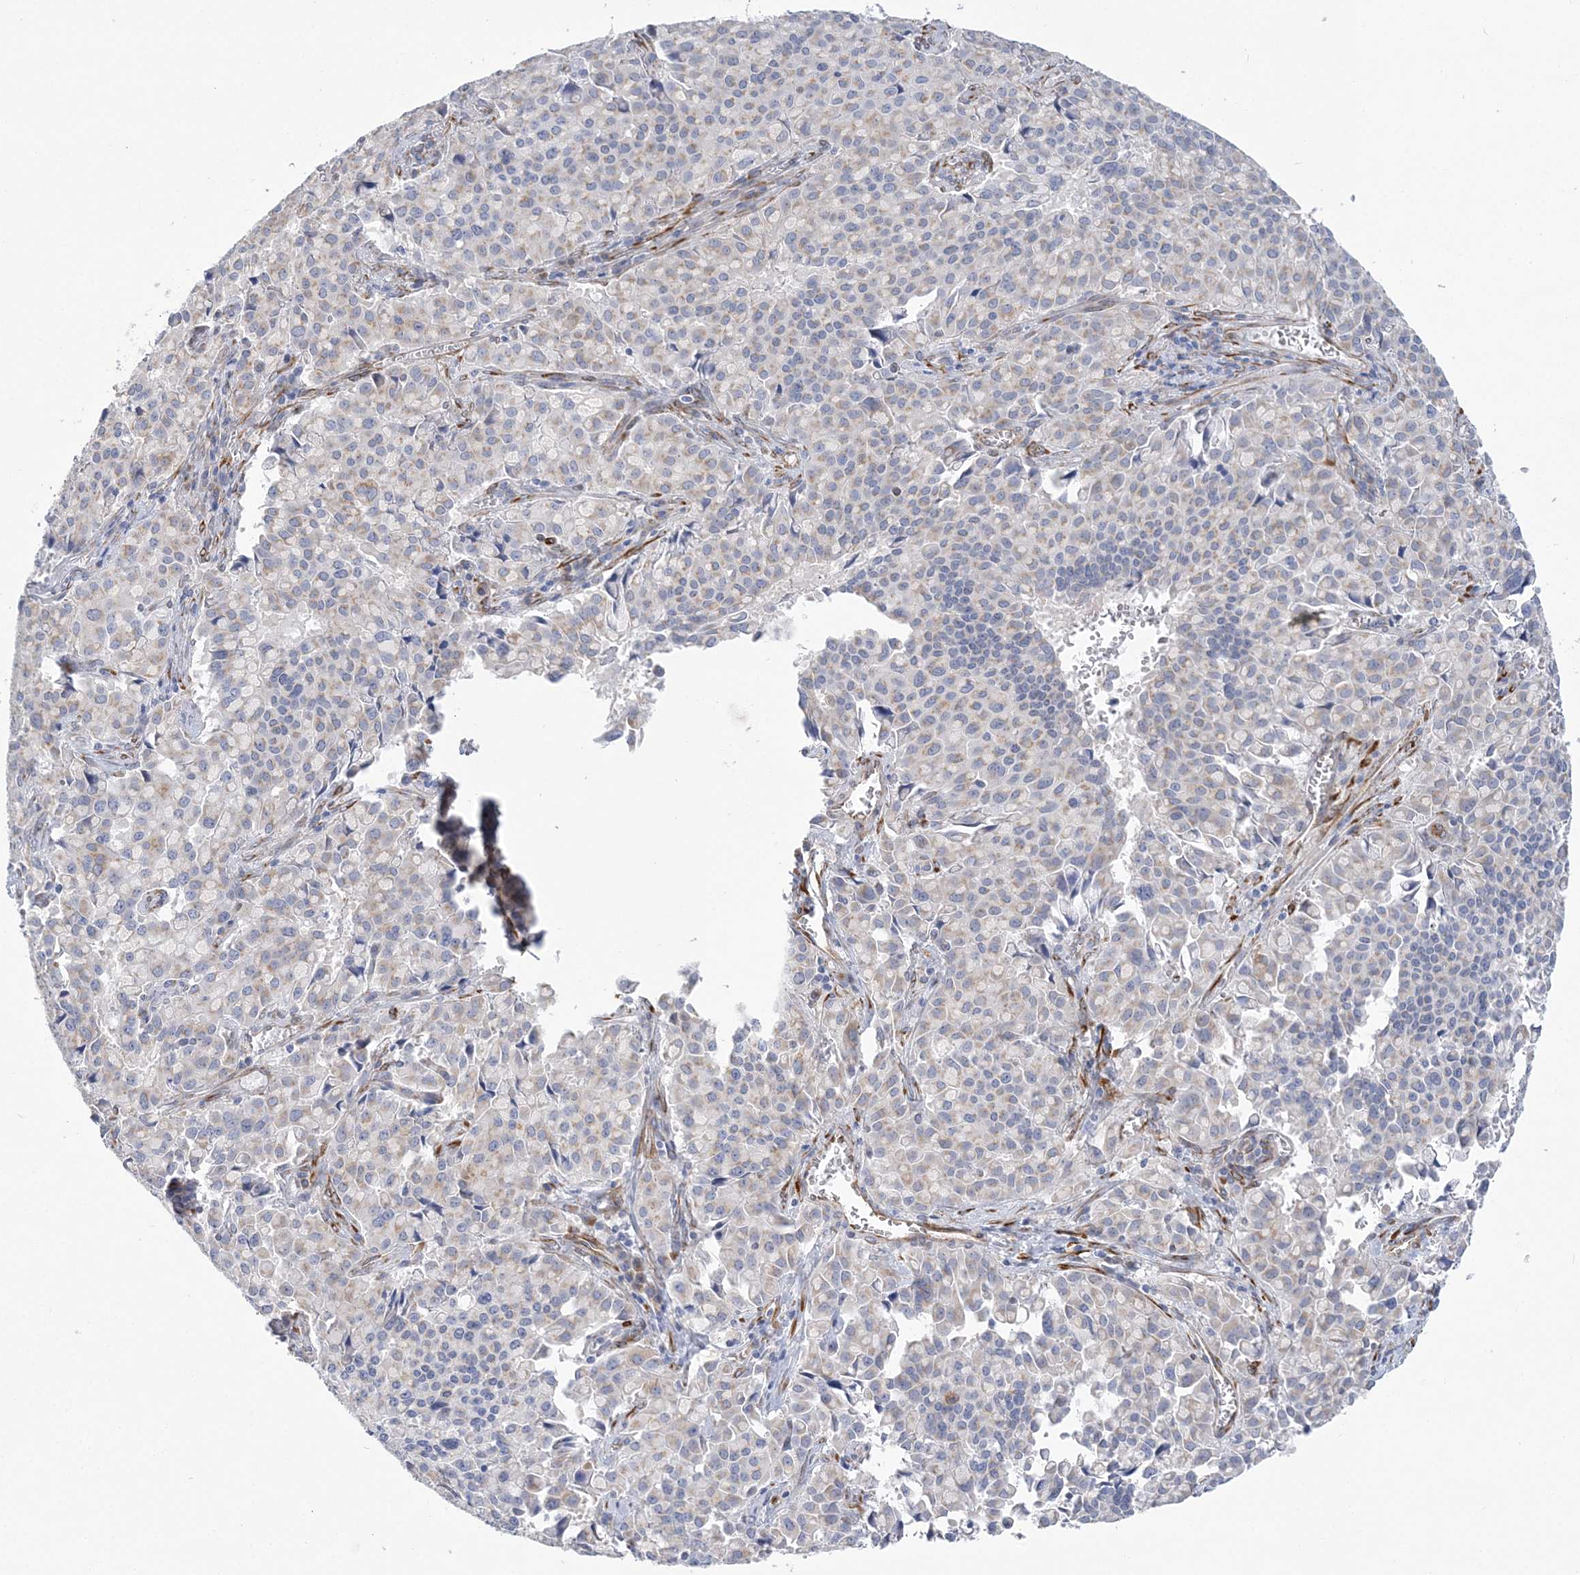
{"staining": {"intensity": "weak", "quantity": "<25%", "location": "cytoplasmic/membranous"}, "tissue": "pancreatic cancer", "cell_type": "Tumor cells", "image_type": "cancer", "snomed": [{"axis": "morphology", "description": "Adenocarcinoma, NOS"}, {"axis": "topography", "description": "Pancreas"}], "caption": "This is a photomicrograph of immunohistochemistry (IHC) staining of pancreatic cancer (adenocarcinoma), which shows no expression in tumor cells. The staining was performed using DAB (3,3'-diaminobenzidine) to visualize the protein expression in brown, while the nuclei were stained in blue with hematoxylin (Magnification: 20x).", "gene": "PLEKHG4B", "patient": {"sex": "male", "age": 65}}